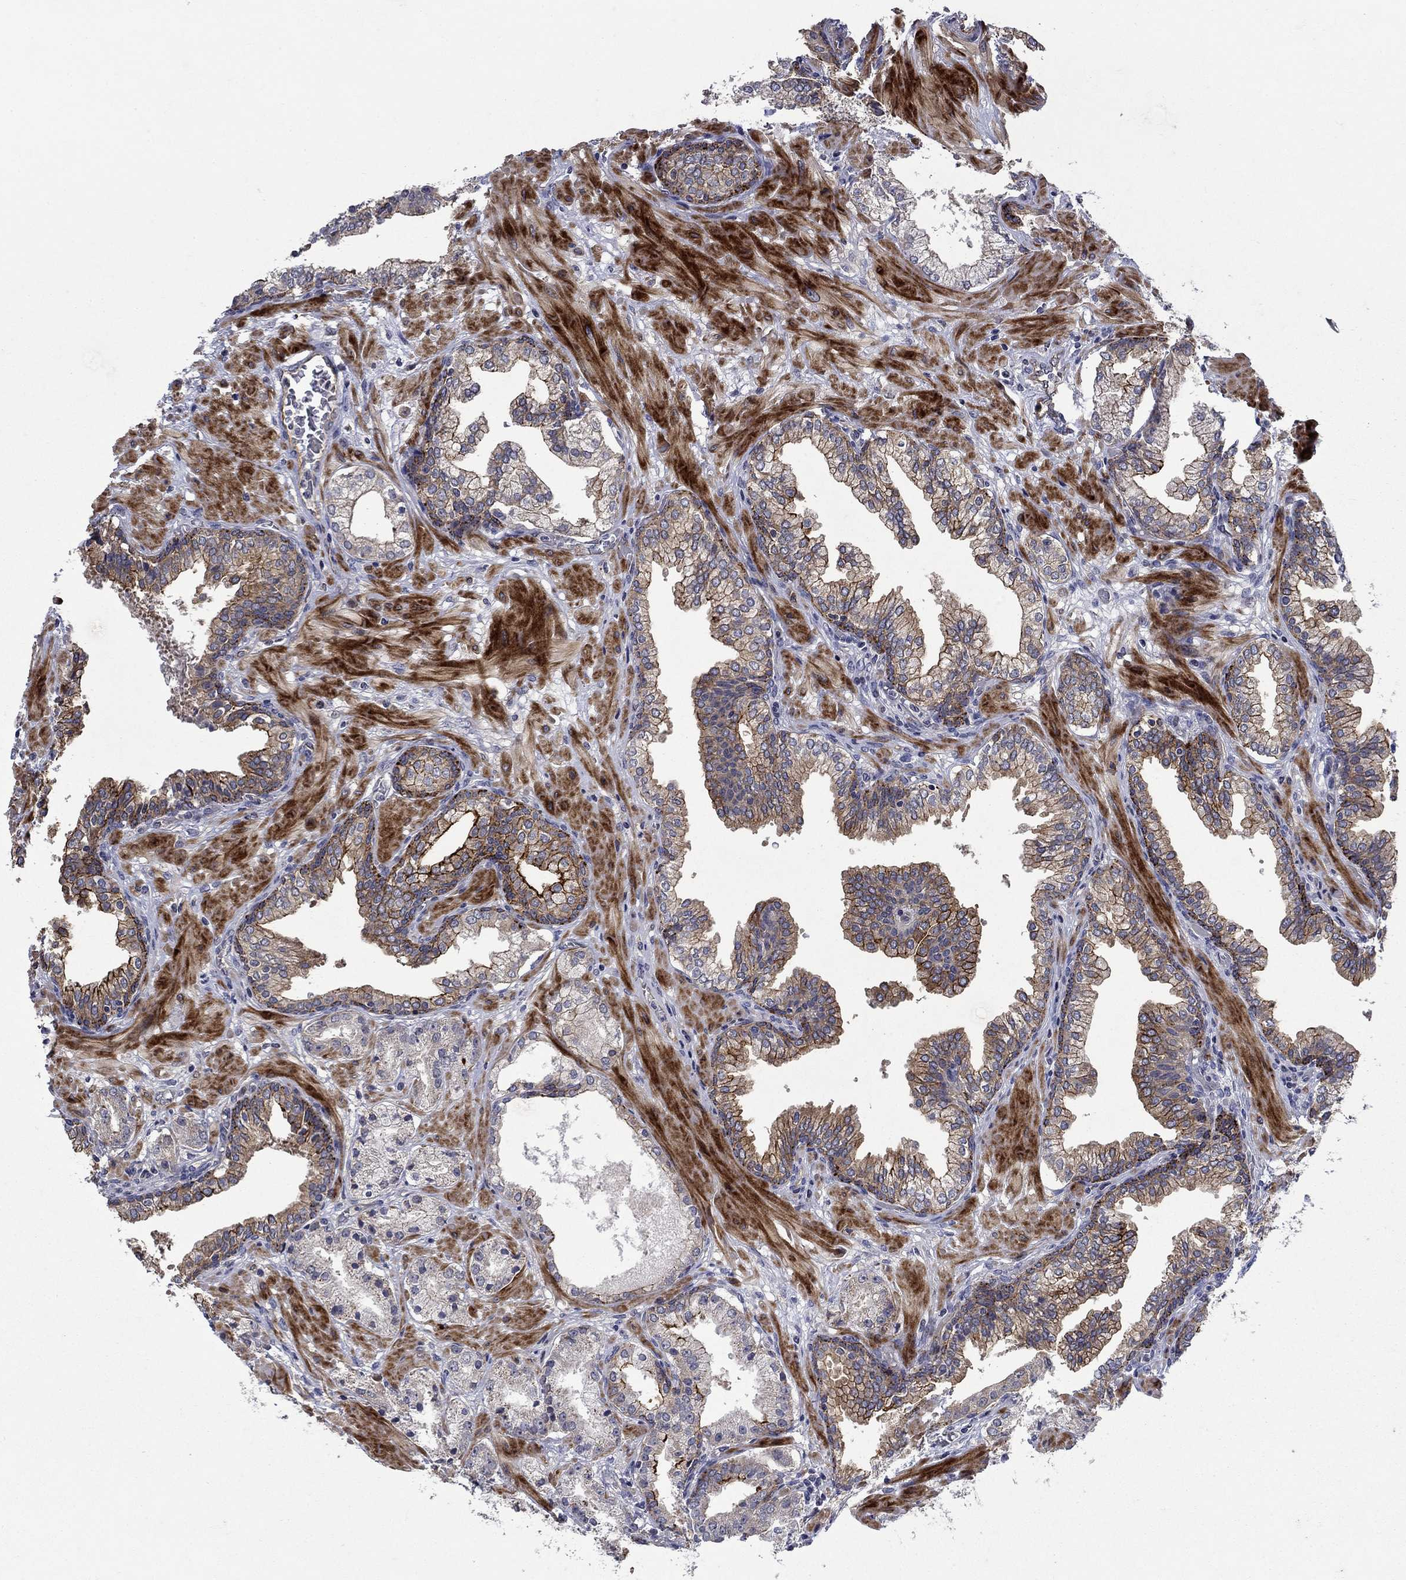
{"staining": {"intensity": "strong", "quantity": "<25%", "location": "cytoplasmic/membranous"}, "tissue": "prostate cancer", "cell_type": "Tumor cells", "image_type": "cancer", "snomed": [{"axis": "morphology", "description": "Adenocarcinoma, NOS"}, {"axis": "topography", "description": "Prostate and seminal vesicle, NOS"}, {"axis": "topography", "description": "Prostate"}], "caption": "Immunohistochemical staining of adenocarcinoma (prostate) displays medium levels of strong cytoplasmic/membranous protein staining in approximately <25% of tumor cells.", "gene": "SLC7A1", "patient": {"sex": "male", "age": 44}}